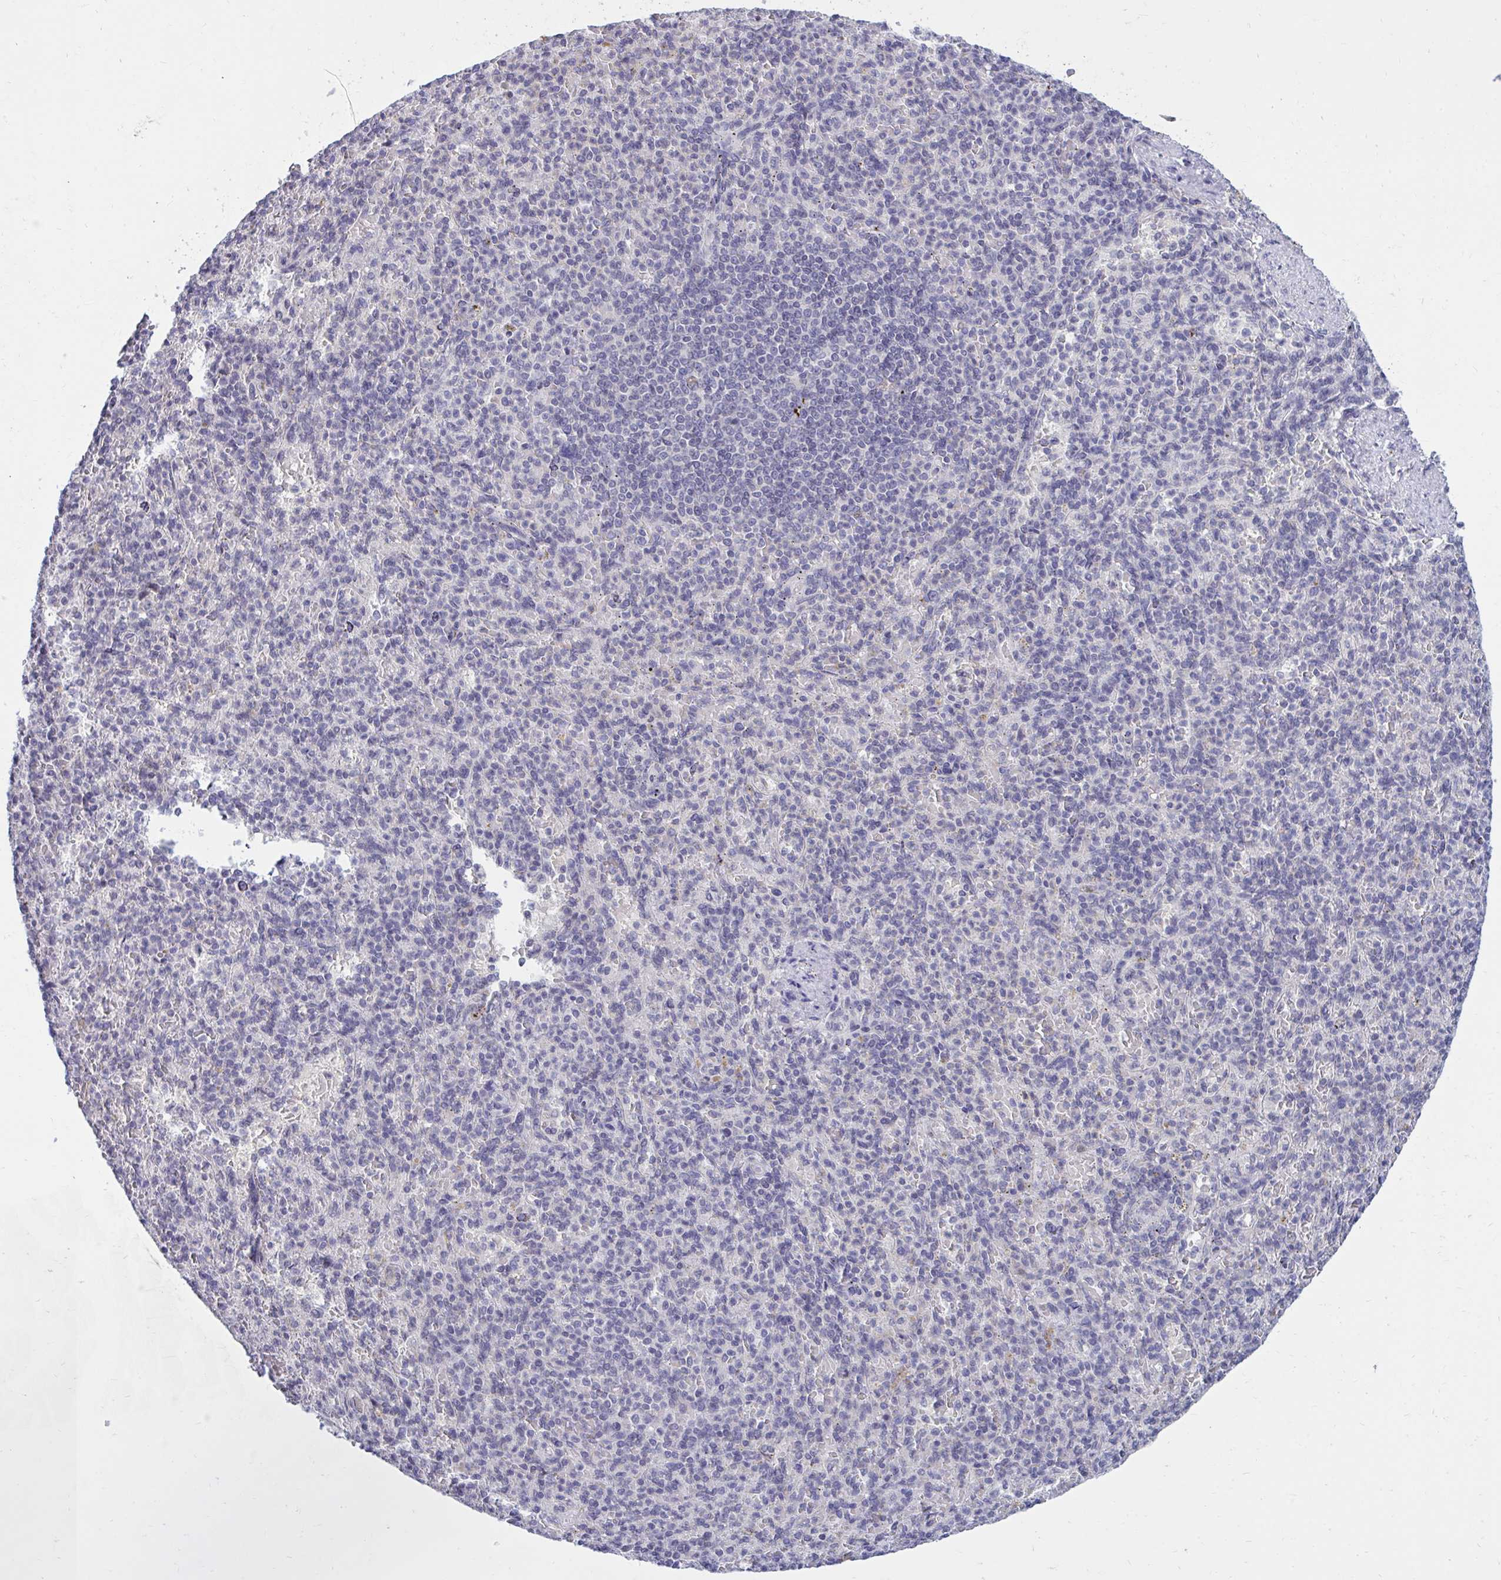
{"staining": {"intensity": "negative", "quantity": "none", "location": "none"}, "tissue": "spleen", "cell_type": "Cells in red pulp", "image_type": "normal", "snomed": [{"axis": "morphology", "description": "Normal tissue, NOS"}, {"axis": "topography", "description": "Spleen"}], "caption": "This is a histopathology image of IHC staining of benign spleen, which shows no staining in cells in red pulp.", "gene": "ARPP19", "patient": {"sex": "female", "age": 74}}